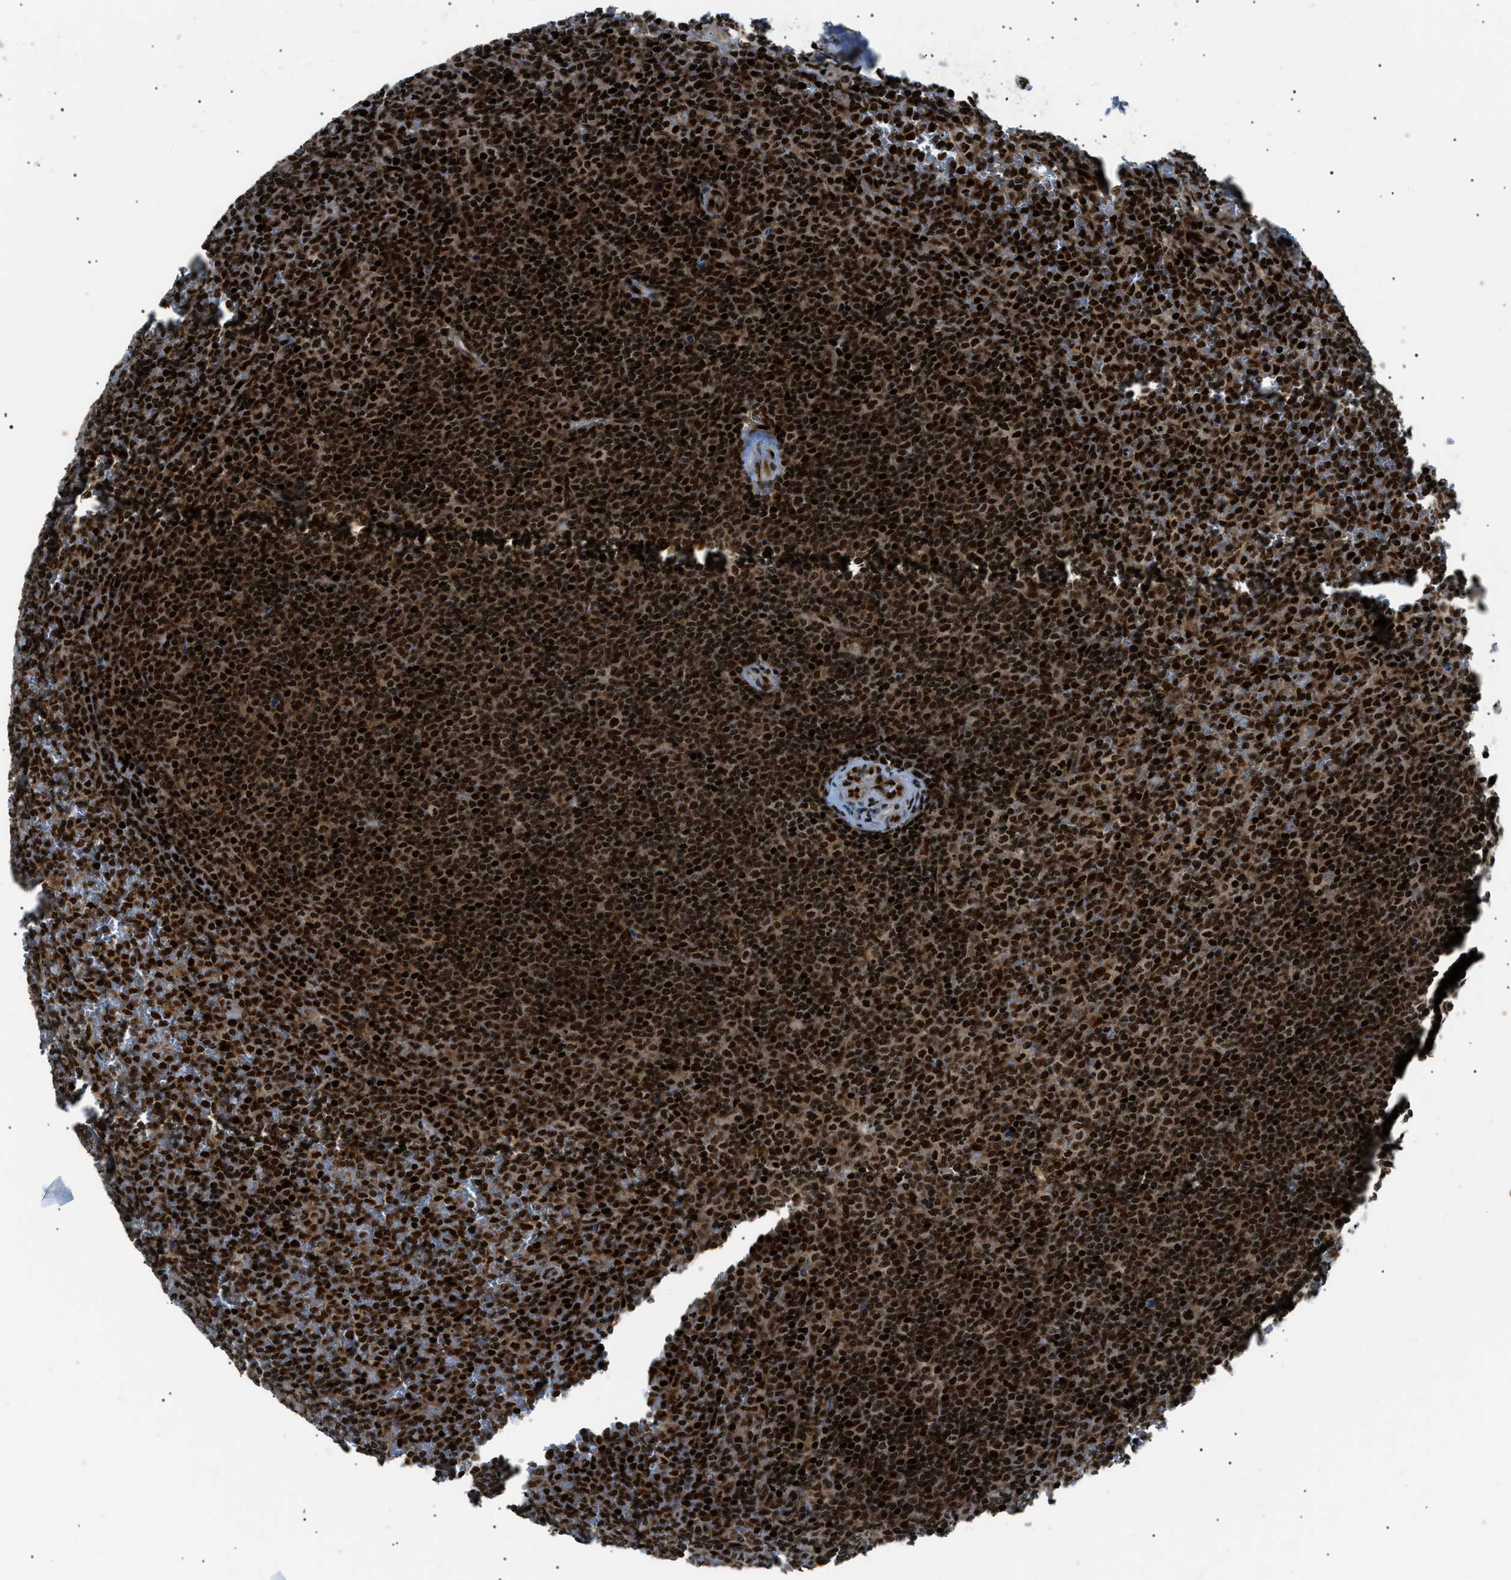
{"staining": {"intensity": "strong", "quantity": ">75%", "location": "nuclear"}, "tissue": "lymphoma", "cell_type": "Tumor cells", "image_type": "cancer", "snomed": [{"axis": "morphology", "description": "Malignant lymphoma, non-Hodgkin's type, Low grade"}, {"axis": "topography", "description": "Spleen"}], "caption": "Lymphoma tissue exhibits strong nuclear expression in approximately >75% of tumor cells, visualized by immunohistochemistry.", "gene": "HNRNPK", "patient": {"sex": "female", "age": 19}}